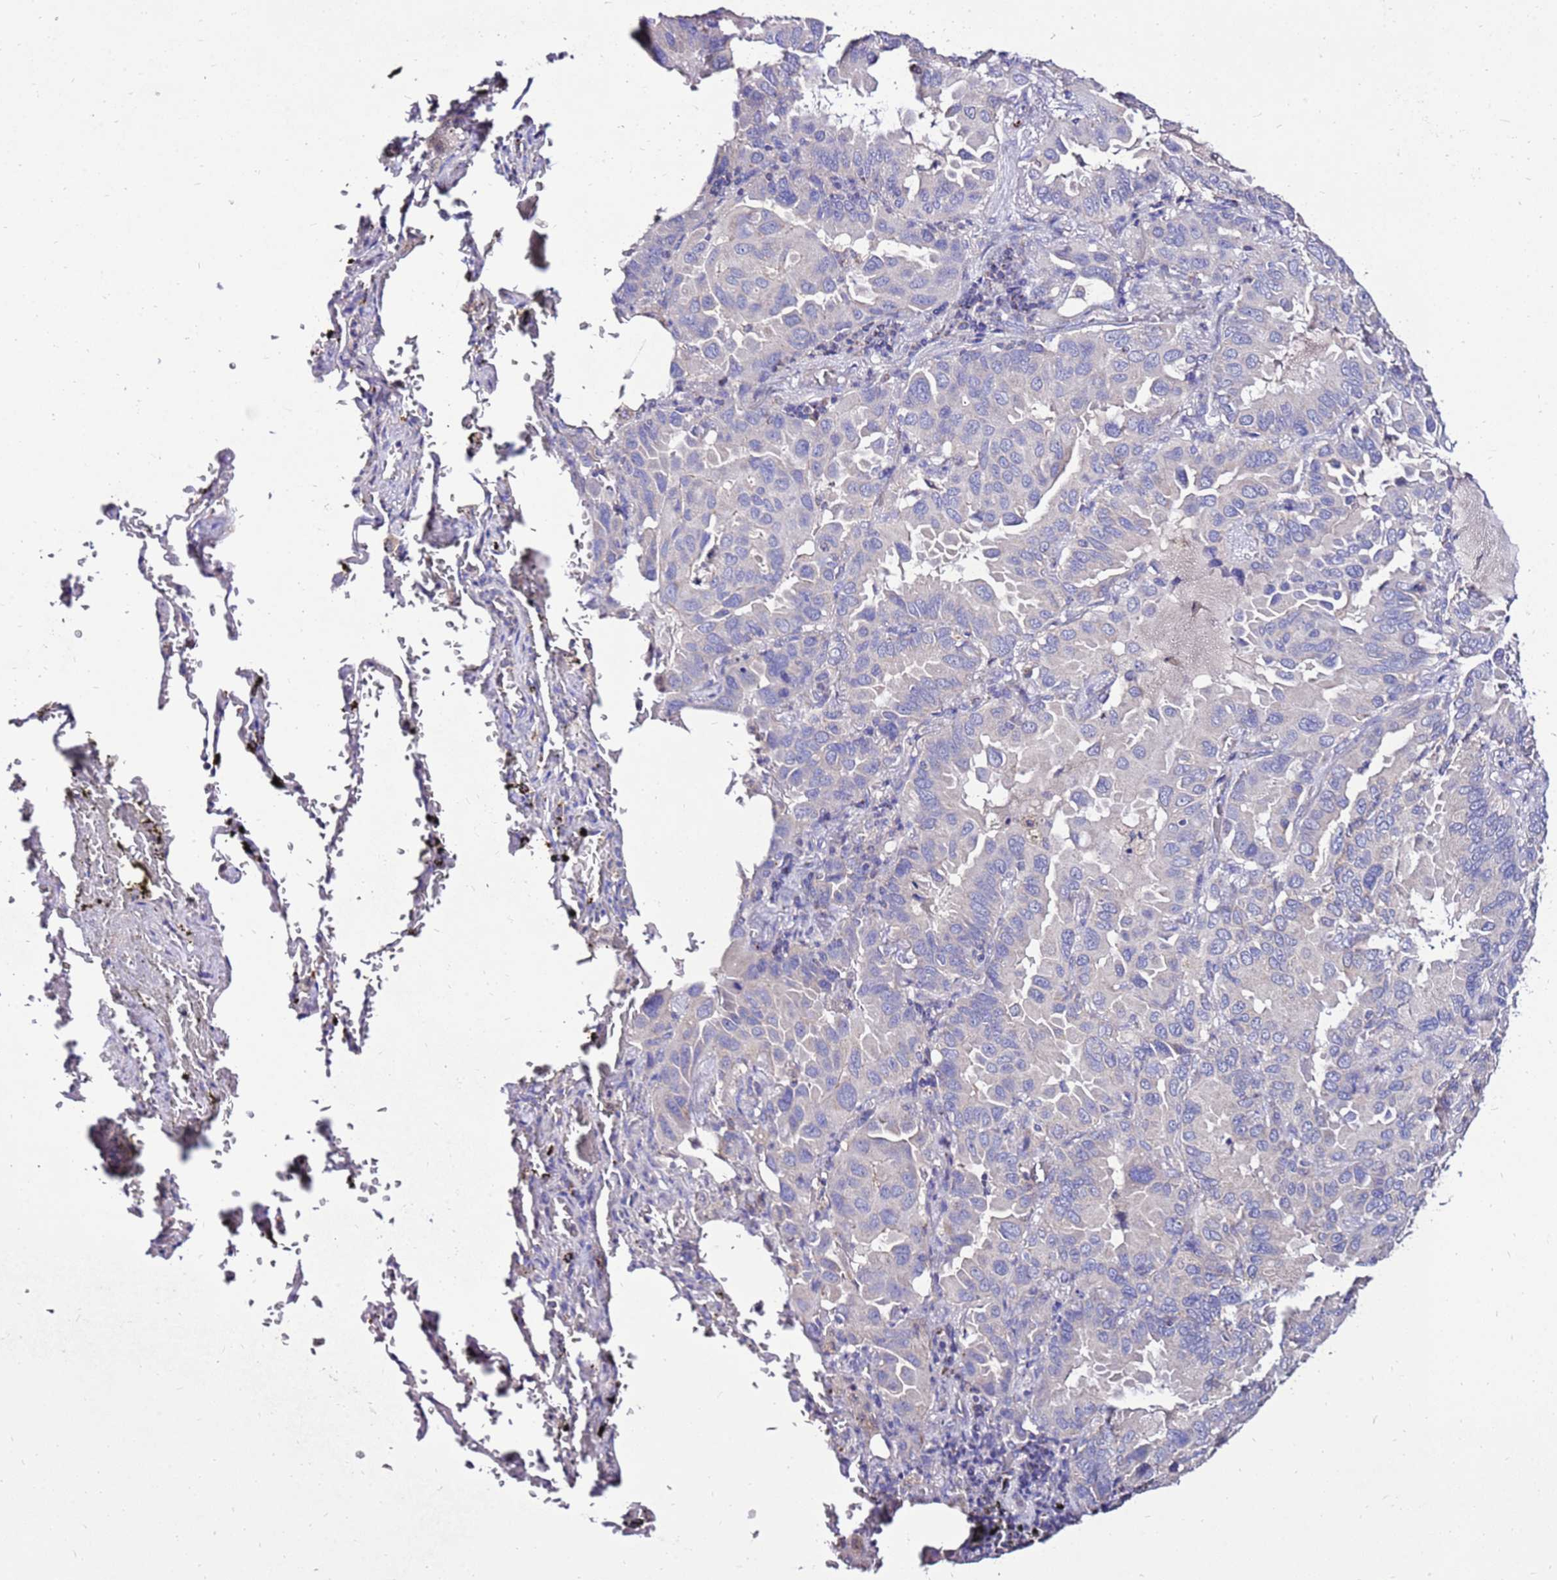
{"staining": {"intensity": "negative", "quantity": "none", "location": "none"}, "tissue": "lung cancer", "cell_type": "Tumor cells", "image_type": "cancer", "snomed": [{"axis": "morphology", "description": "Adenocarcinoma, NOS"}, {"axis": "topography", "description": "Lung"}], "caption": "IHC of human lung cancer exhibits no staining in tumor cells. (DAB (3,3'-diaminobenzidine) IHC visualized using brightfield microscopy, high magnification).", "gene": "TMEM106C", "patient": {"sex": "male", "age": 64}}